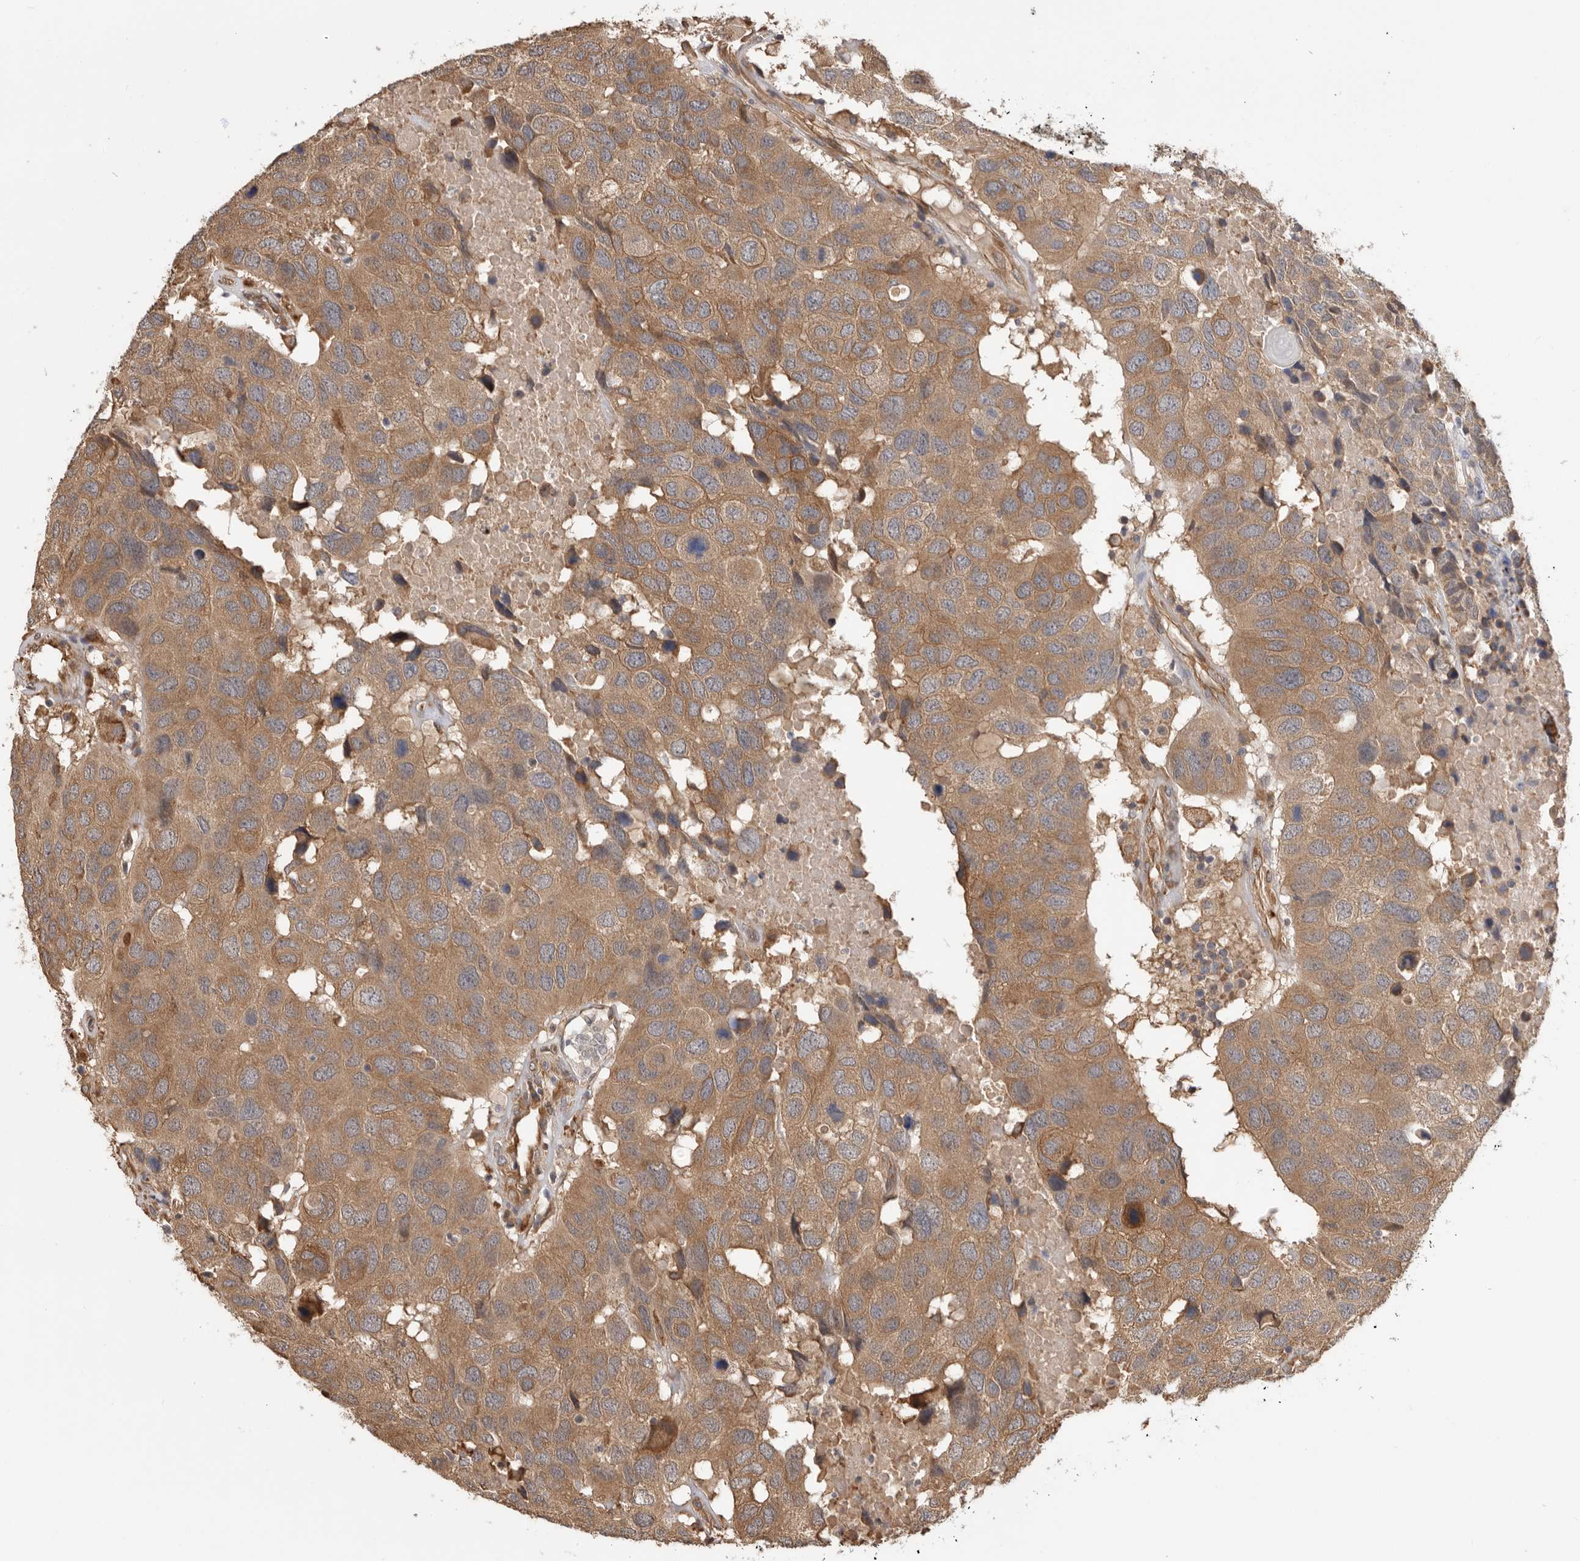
{"staining": {"intensity": "moderate", "quantity": ">75%", "location": "cytoplasmic/membranous"}, "tissue": "head and neck cancer", "cell_type": "Tumor cells", "image_type": "cancer", "snomed": [{"axis": "morphology", "description": "Squamous cell carcinoma, NOS"}, {"axis": "topography", "description": "Head-Neck"}], "caption": "A micrograph showing moderate cytoplasmic/membranous staining in about >75% of tumor cells in squamous cell carcinoma (head and neck), as visualized by brown immunohistochemical staining.", "gene": "CDC42BPB", "patient": {"sex": "male", "age": 66}}